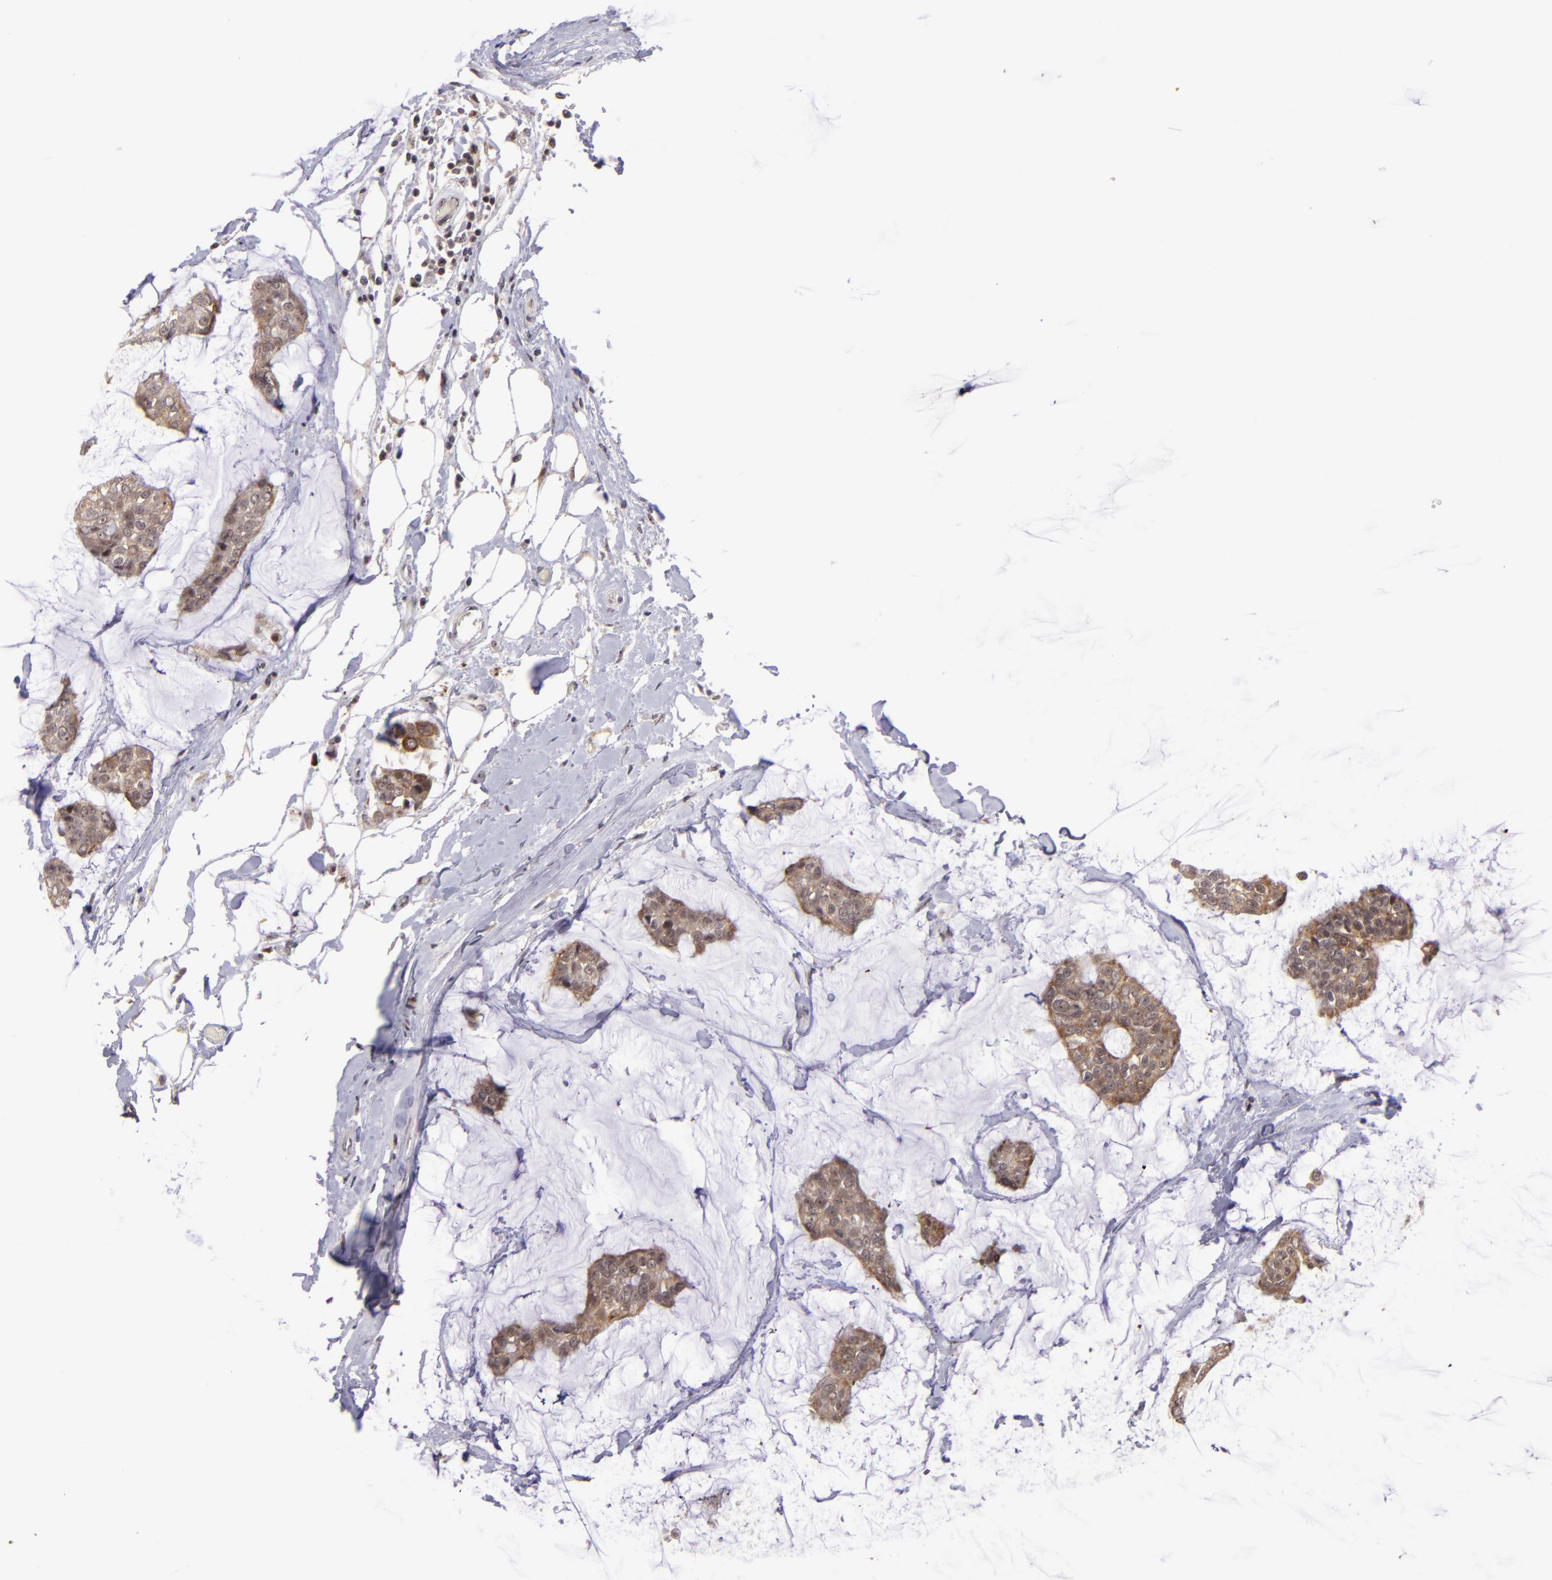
{"staining": {"intensity": "moderate", "quantity": ">75%", "location": "cytoplasmic/membranous,nuclear"}, "tissue": "breast cancer", "cell_type": "Tumor cells", "image_type": "cancer", "snomed": [{"axis": "morphology", "description": "Duct carcinoma"}, {"axis": "topography", "description": "Breast"}], "caption": "Immunohistochemistry image of neoplastic tissue: human breast cancer (intraductal carcinoma) stained using IHC exhibits medium levels of moderate protein expression localized specifically in the cytoplasmic/membranous and nuclear of tumor cells, appearing as a cytoplasmic/membranous and nuclear brown color.", "gene": "PCNX4", "patient": {"sex": "female", "age": 93}}